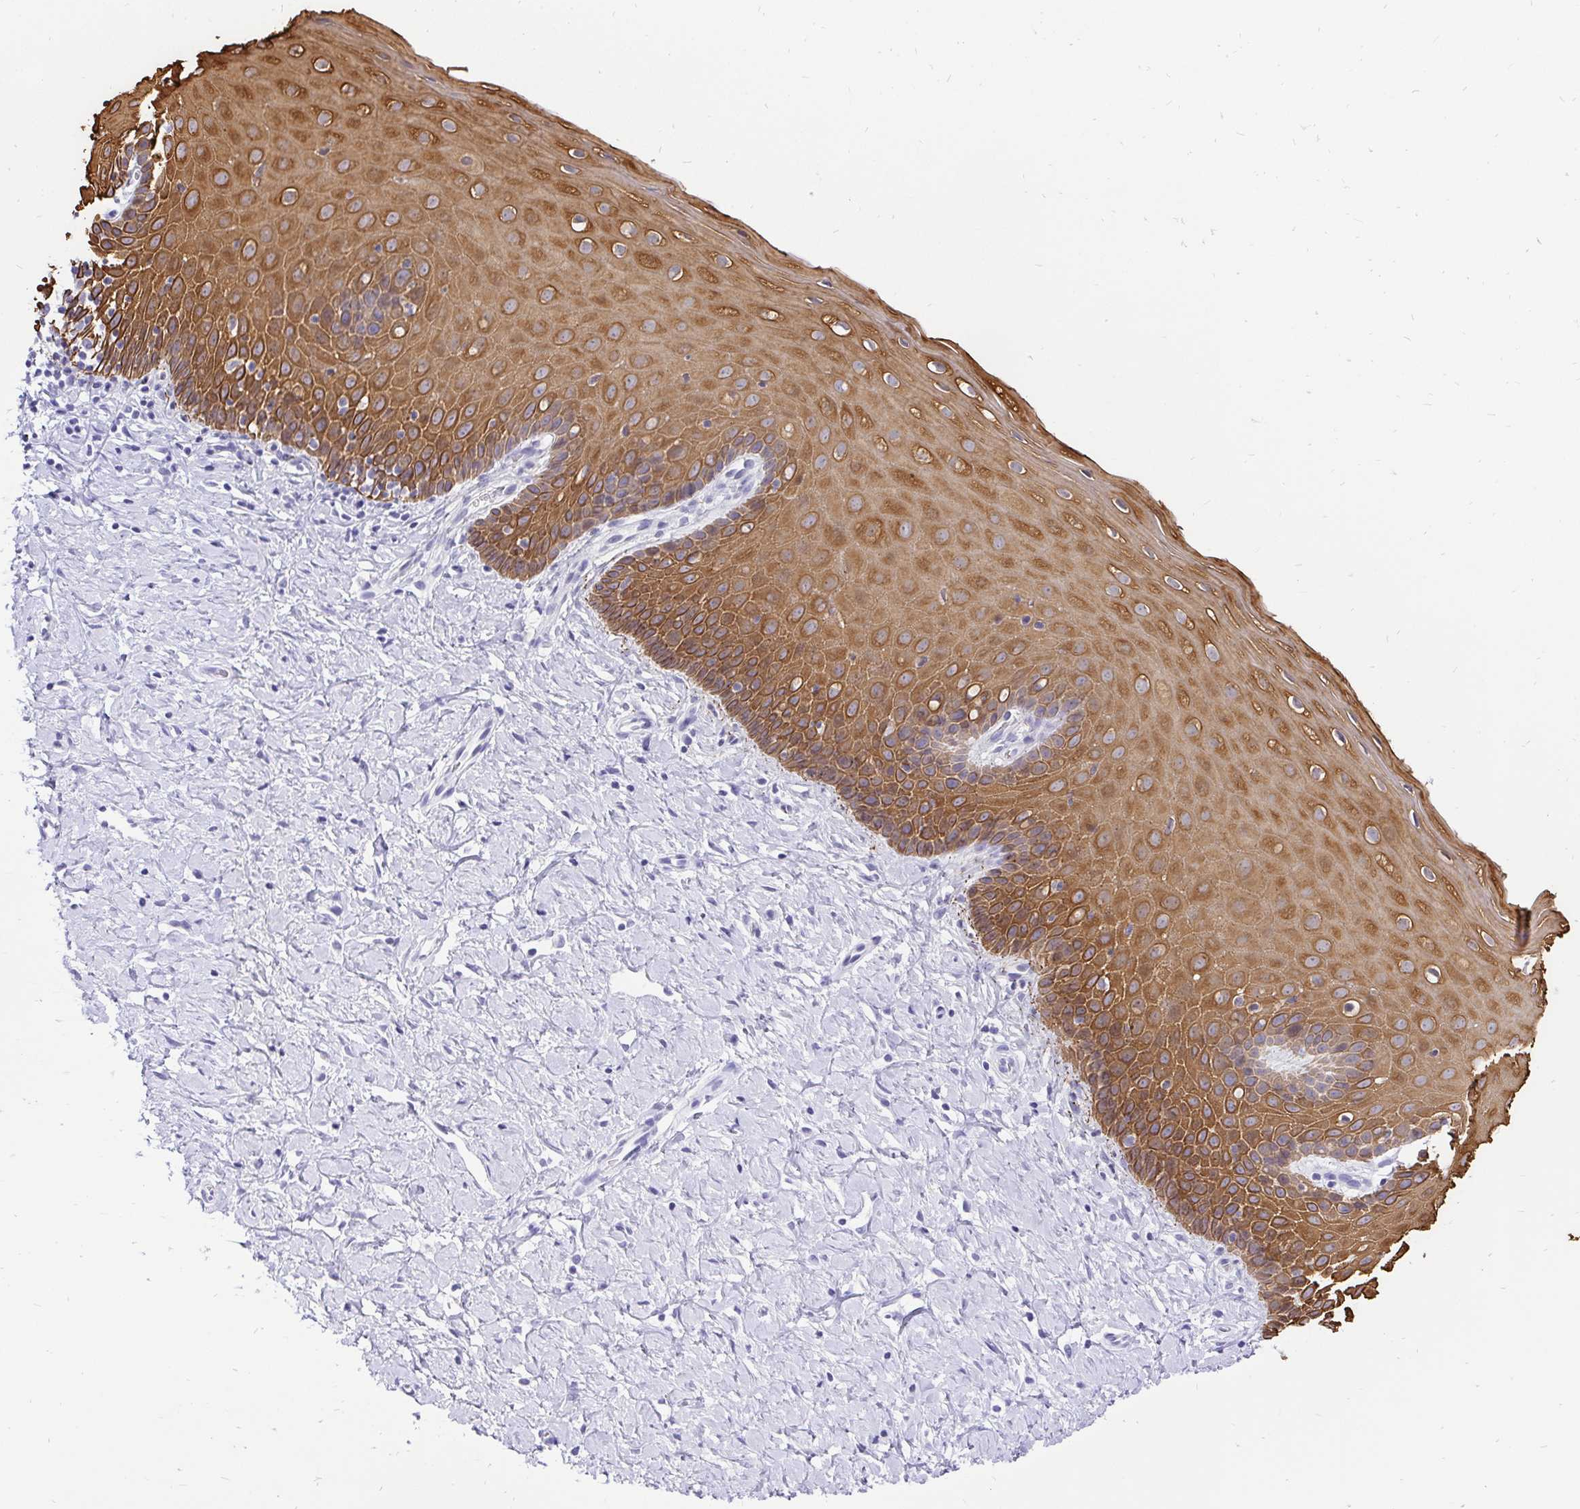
{"staining": {"intensity": "negative", "quantity": "none", "location": "none"}, "tissue": "cervix", "cell_type": "Glandular cells", "image_type": "normal", "snomed": [{"axis": "morphology", "description": "Normal tissue, NOS"}, {"axis": "topography", "description": "Cervix"}], "caption": "A high-resolution image shows IHC staining of unremarkable cervix, which shows no significant staining in glandular cells. (DAB (3,3'-diaminobenzidine) IHC, high magnification).", "gene": "KRT13", "patient": {"sex": "female", "age": 37}}